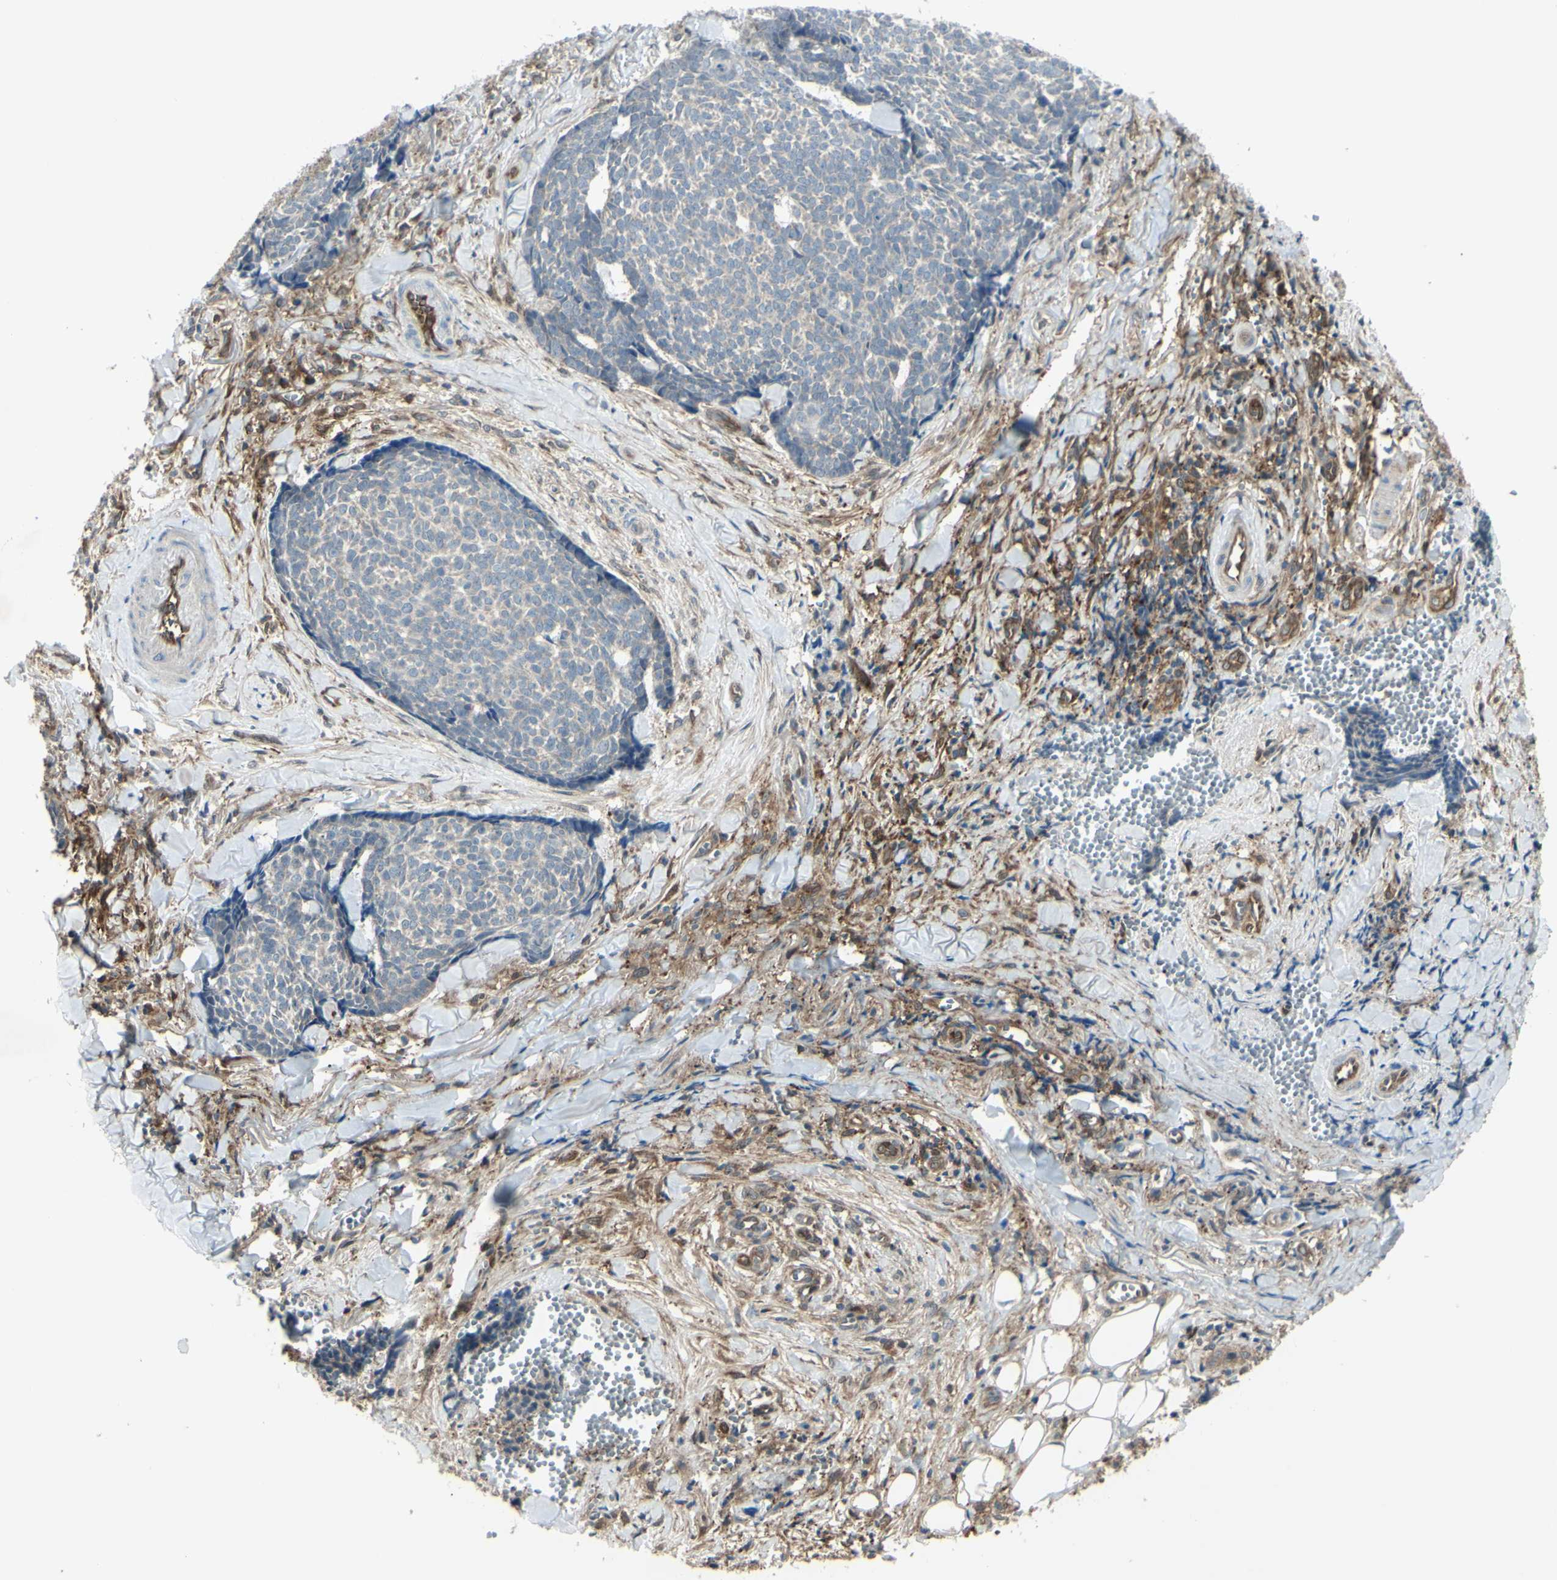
{"staining": {"intensity": "weak", "quantity": "25%-75%", "location": "cytoplasmic/membranous"}, "tissue": "skin cancer", "cell_type": "Tumor cells", "image_type": "cancer", "snomed": [{"axis": "morphology", "description": "Basal cell carcinoma"}, {"axis": "topography", "description": "Skin"}], "caption": "The immunohistochemical stain shows weak cytoplasmic/membranous positivity in tumor cells of basal cell carcinoma (skin) tissue.", "gene": "IGSF9B", "patient": {"sex": "male", "age": 84}}